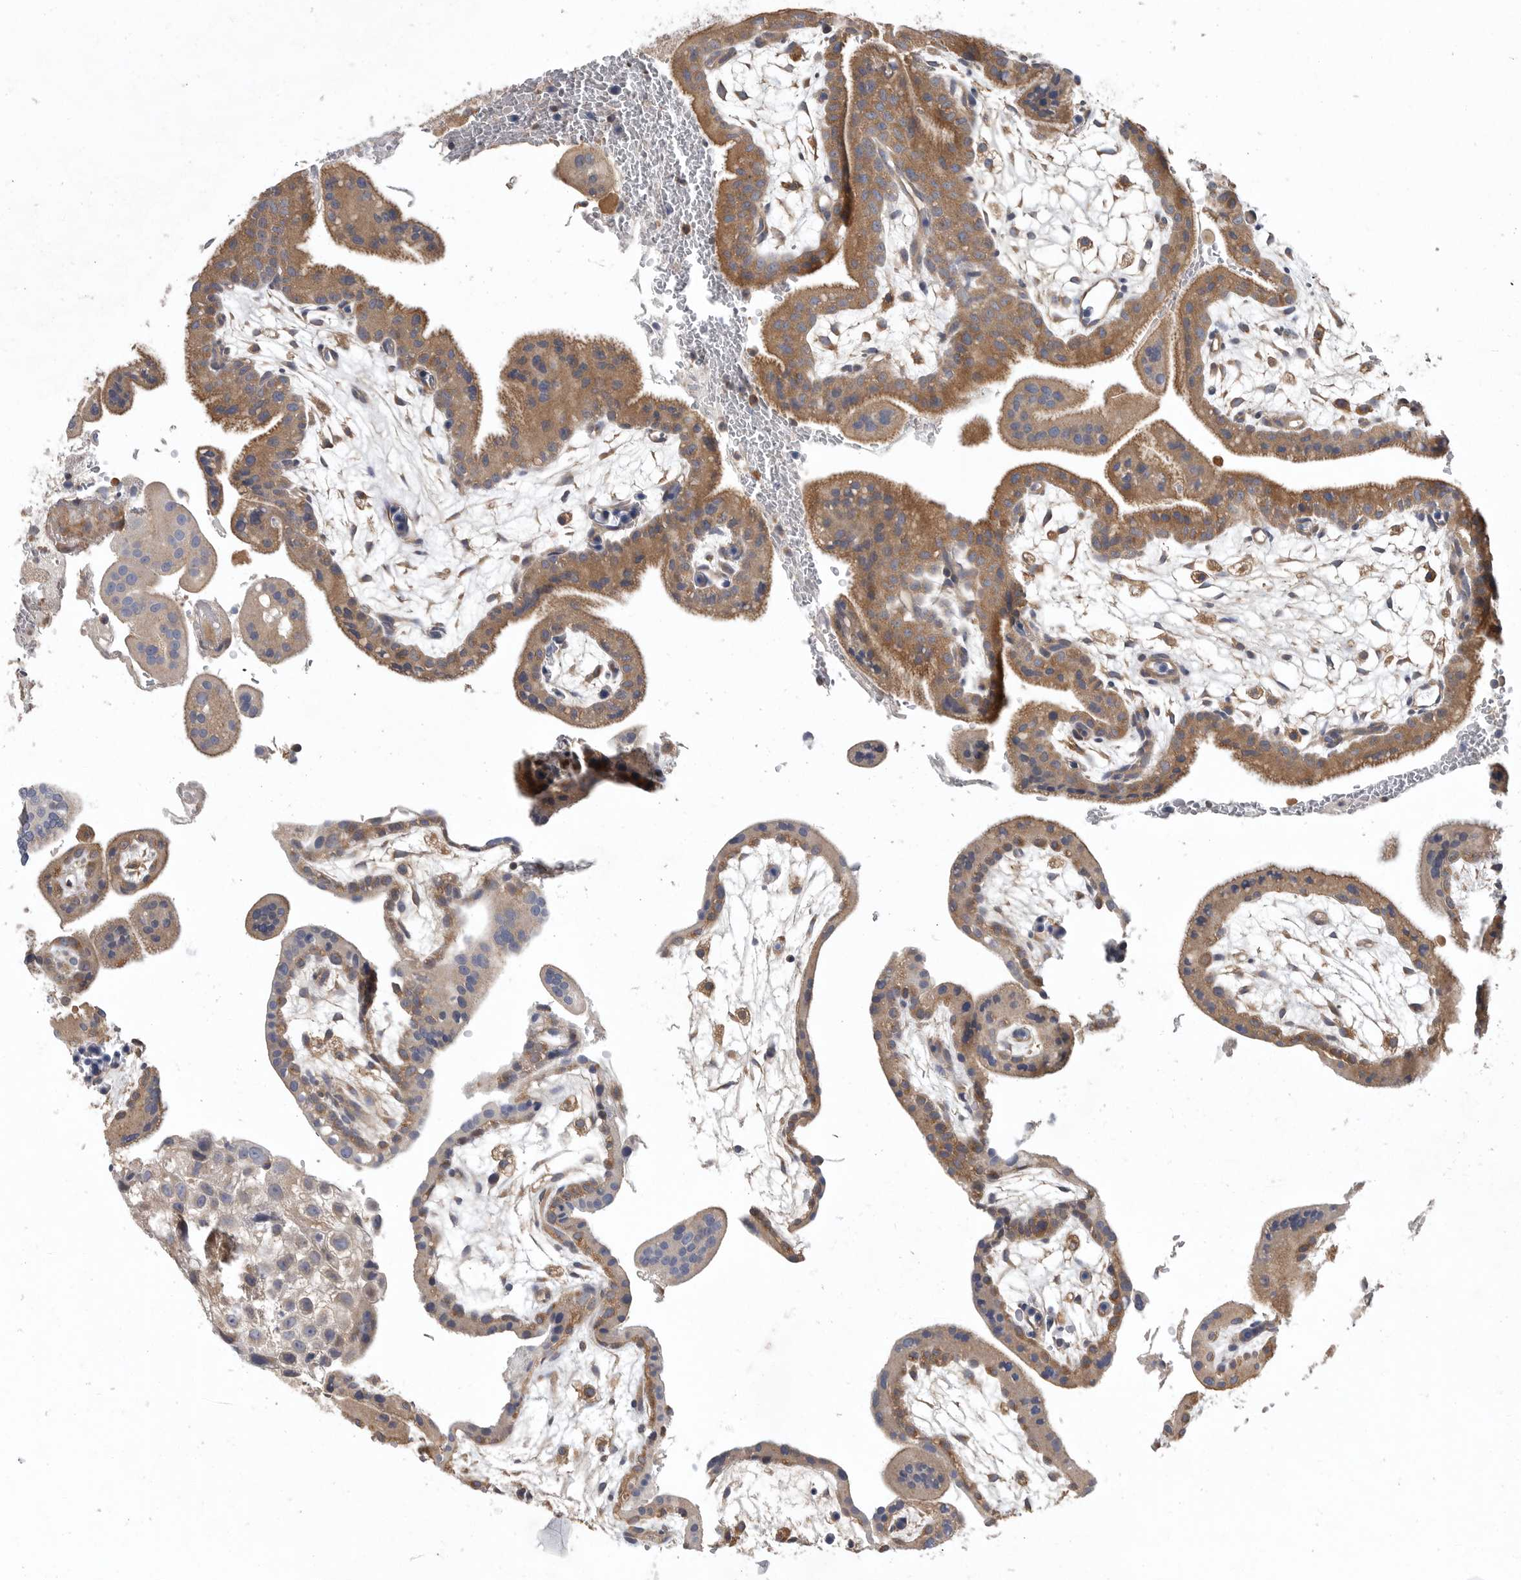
{"staining": {"intensity": "moderate", "quantity": ">75%", "location": "cytoplasmic/membranous"}, "tissue": "placenta", "cell_type": "Decidual cells", "image_type": "normal", "snomed": [{"axis": "morphology", "description": "Normal tissue, NOS"}, {"axis": "topography", "description": "Placenta"}], "caption": "Human placenta stained for a protein (brown) reveals moderate cytoplasmic/membranous positive positivity in approximately >75% of decidual cells.", "gene": "OXR1", "patient": {"sex": "female", "age": 35}}